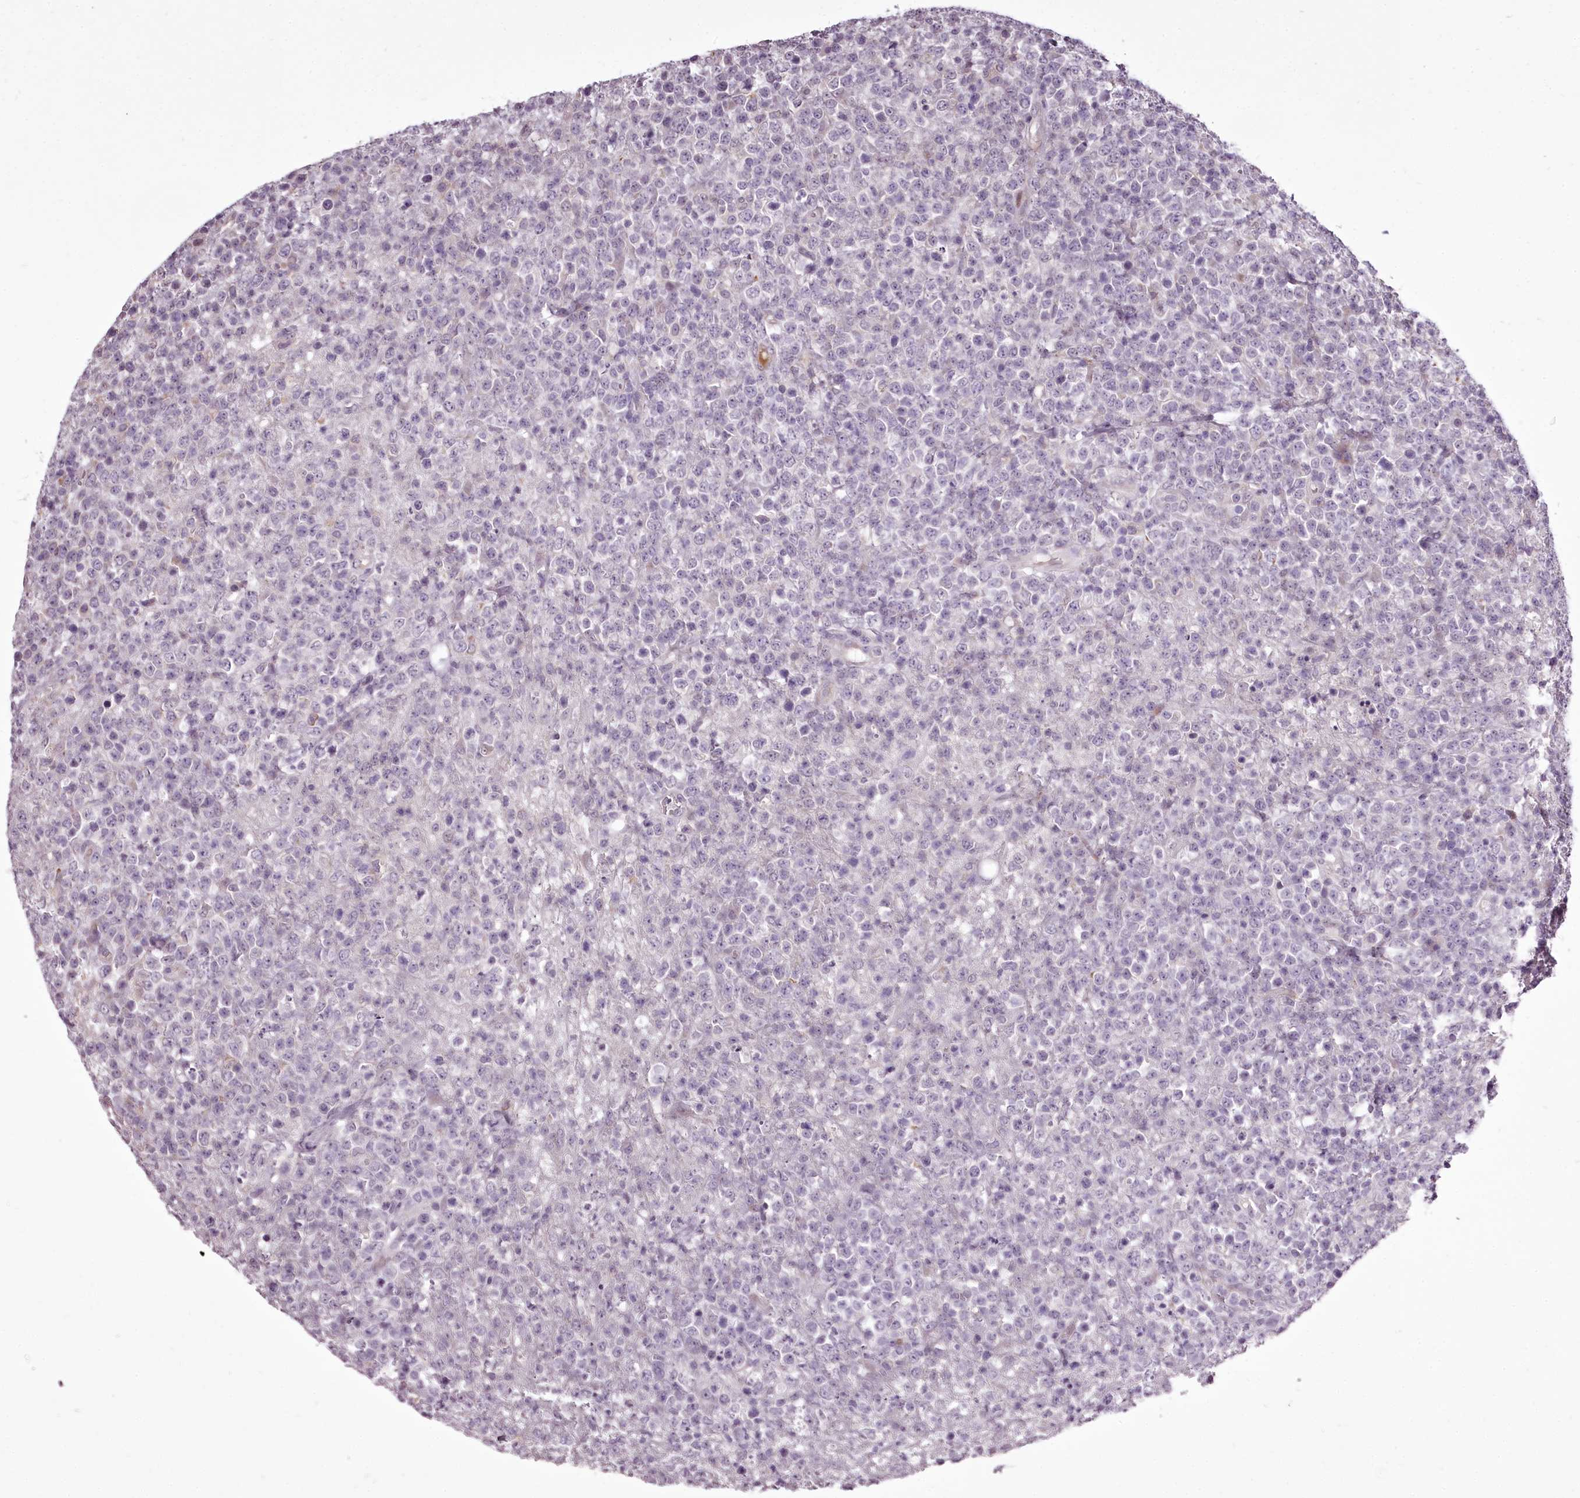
{"staining": {"intensity": "negative", "quantity": "none", "location": "none"}, "tissue": "lymphoma", "cell_type": "Tumor cells", "image_type": "cancer", "snomed": [{"axis": "morphology", "description": "Malignant lymphoma, non-Hodgkin's type, High grade"}, {"axis": "topography", "description": "Colon"}], "caption": "IHC image of neoplastic tissue: human malignant lymphoma, non-Hodgkin's type (high-grade) stained with DAB (3,3'-diaminobenzidine) demonstrates no significant protein staining in tumor cells.", "gene": "C1orf56", "patient": {"sex": "female", "age": 53}}